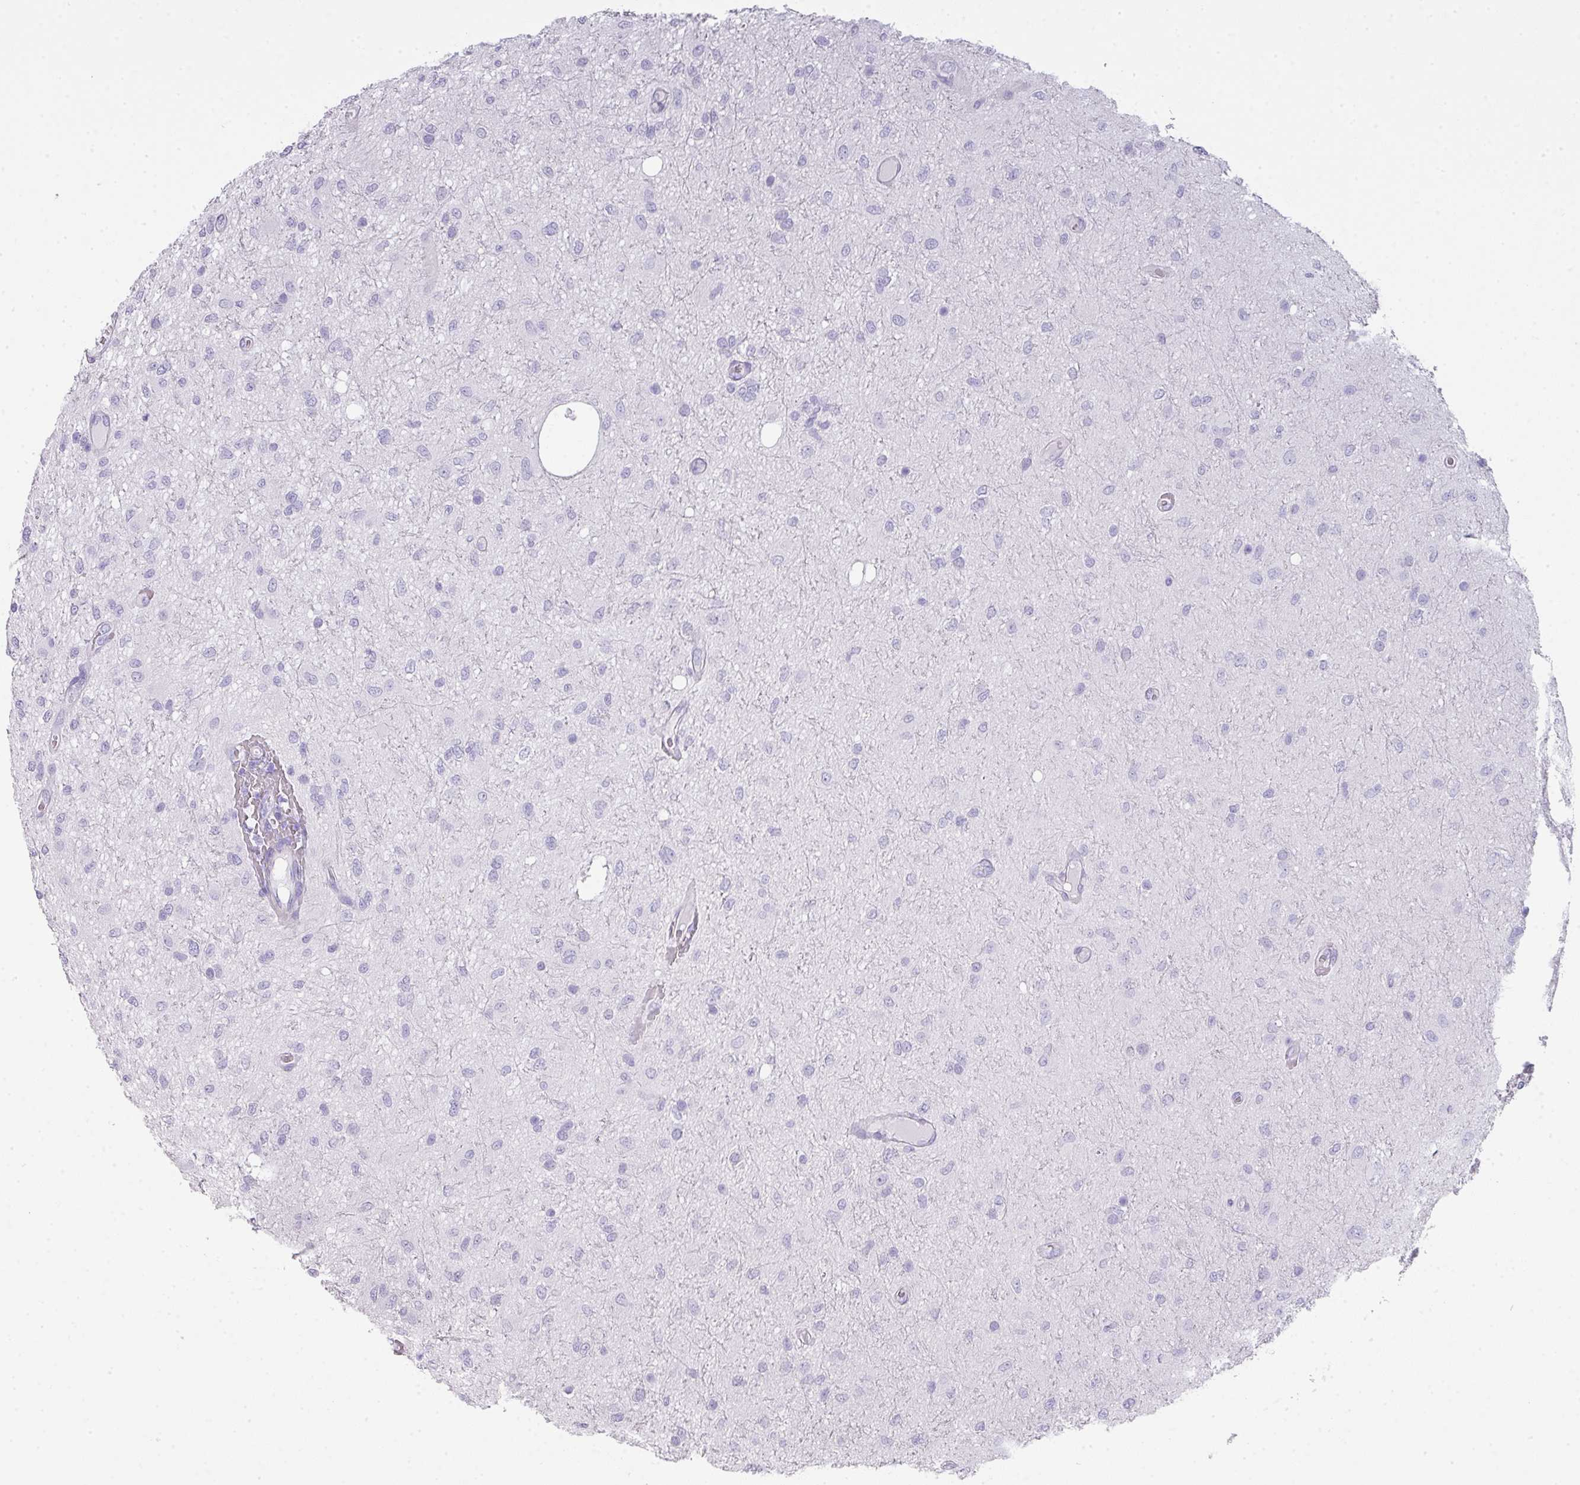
{"staining": {"intensity": "negative", "quantity": "none", "location": "none"}, "tissue": "glioma", "cell_type": "Tumor cells", "image_type": "cancer", "snomed": [{"axis": "morphology", "description": "Glioma, malignant, Low grade"}, {"axis": "topography", "description": "Cerebellum"}], "caption": "High magnification brightfield microscopy of glioma stained with DAB (3,3'-diaminobenzidine) (brown) and counterstained with hematoxylin (blue): tumor cells show no significant expression.", "gene": "GLI4", "patient": {"sex": "female", "age": 5}}